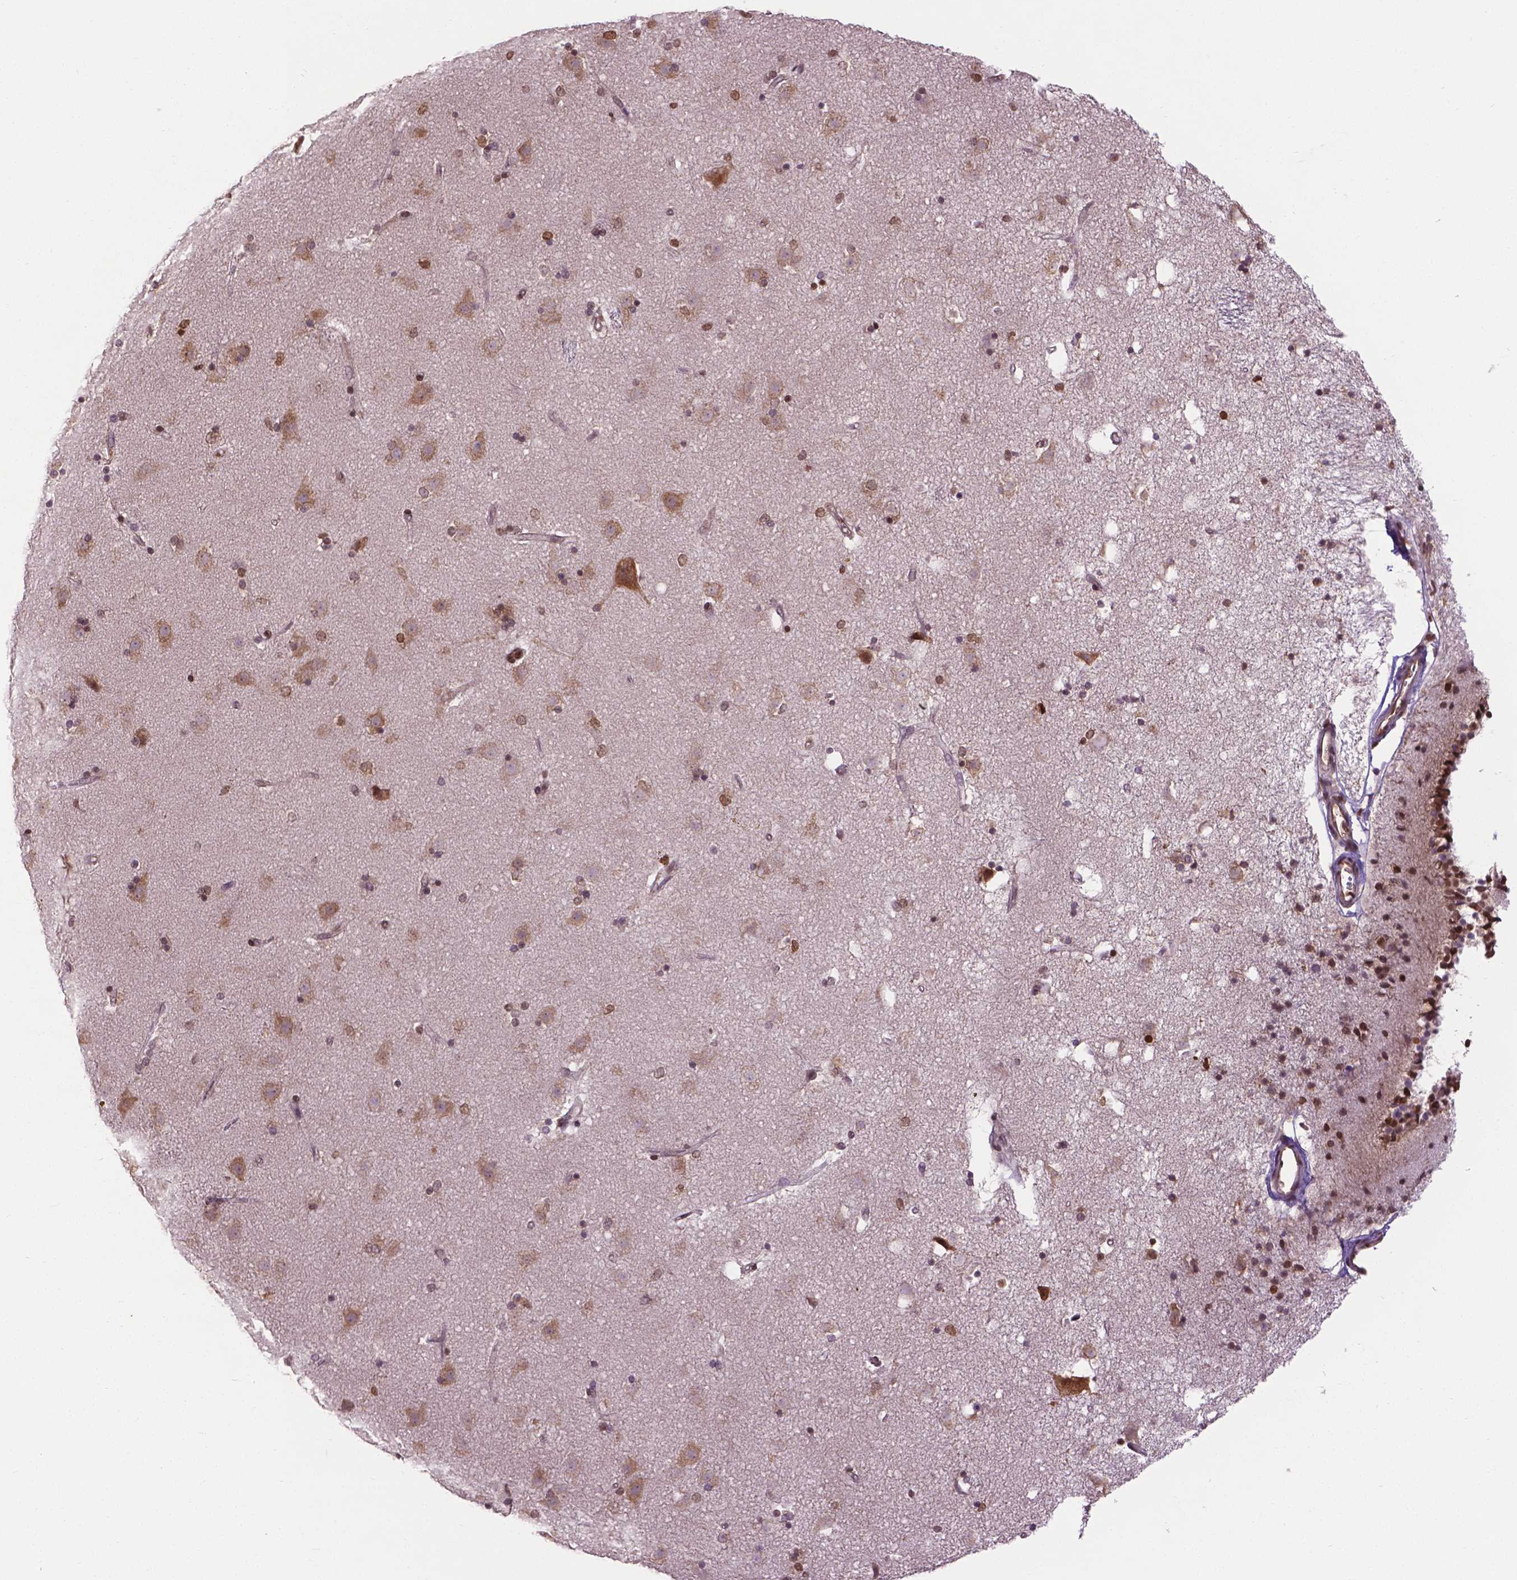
{"staining": {"intensity": "moderate", "quantity": ">75%", "location": "nuclear"}, "tissue": "caudate", "cell_type": "Glial cells", "image_type": "normal", "snomed": [{"axis": "morphology", "description": "Normal tissue, NOS"}, {"axis": "topography", "description": "Lateral ventricle wall"}], "caption": "Immunohistochemistry (IHC) histopathology image of unremarkable caudate: human caudate stained using immunohistochemistry (IHC) shows medium levels of moderate protein expression localized specifically in the nuclear of glial cells, appearing as a nuclear brown color.", "gene": "ENSG00000289700", "patient": {"sex": "female", "age": 71}}